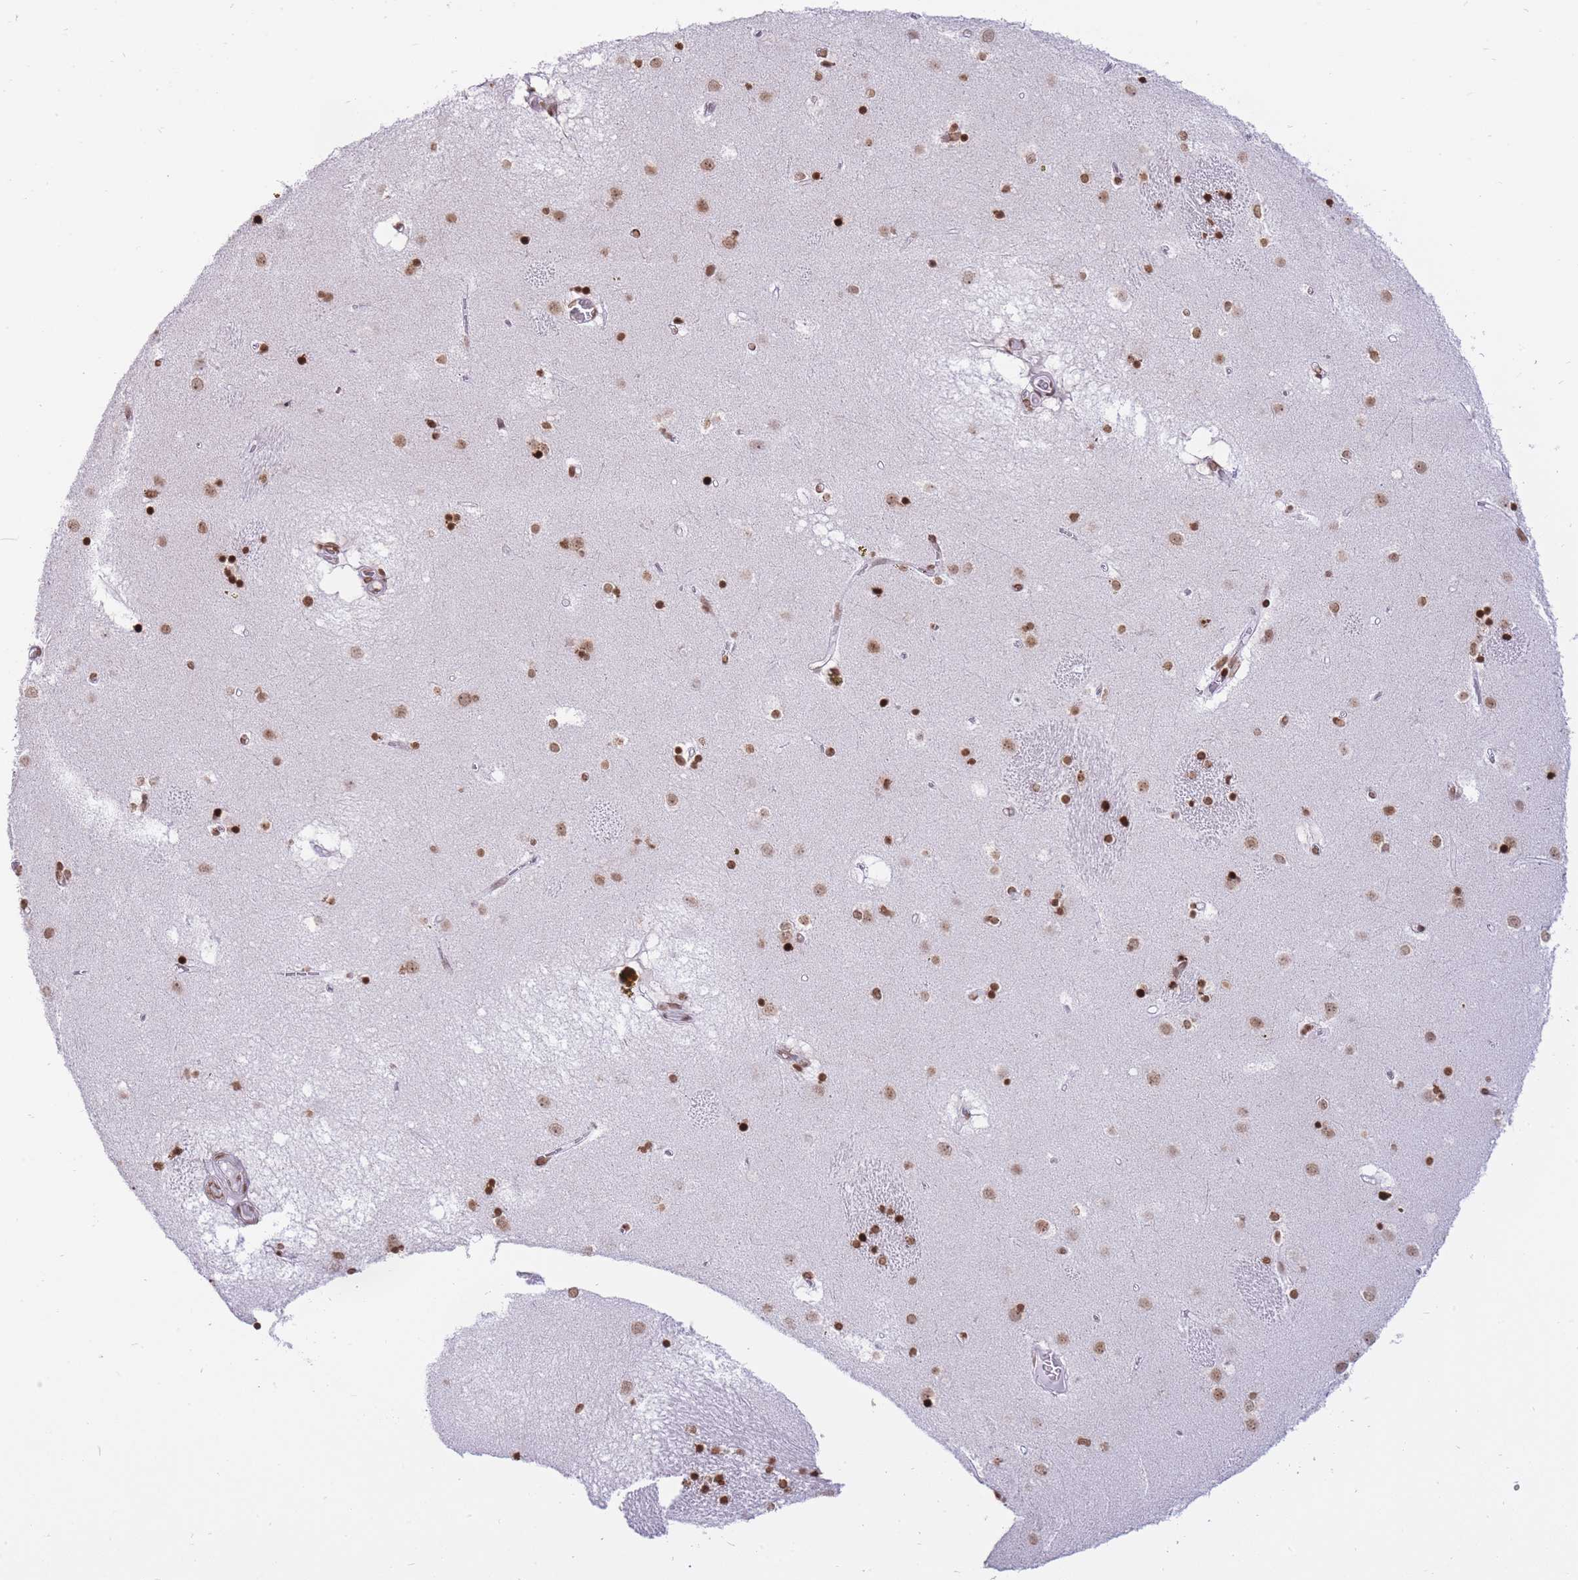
{"staining": {"intensity": "strong", "quantity": "<25%", "location": "nuclear"}, "tissue": "caudate", "cell_type": "Glial cells", "image_type": "normal", "snomed": [{"axis": "morphology", "description": "Normal tissue, NOS"}, {"axis": "topography", "description": "Lateral ventricle wall"}], "caption": "A brown stain highlights strong nuclear positivity of a protein in glial cells of unremarkable caudate.", "gene": "SHISAL1", "patient": {"sex": "male", "age": 70}}